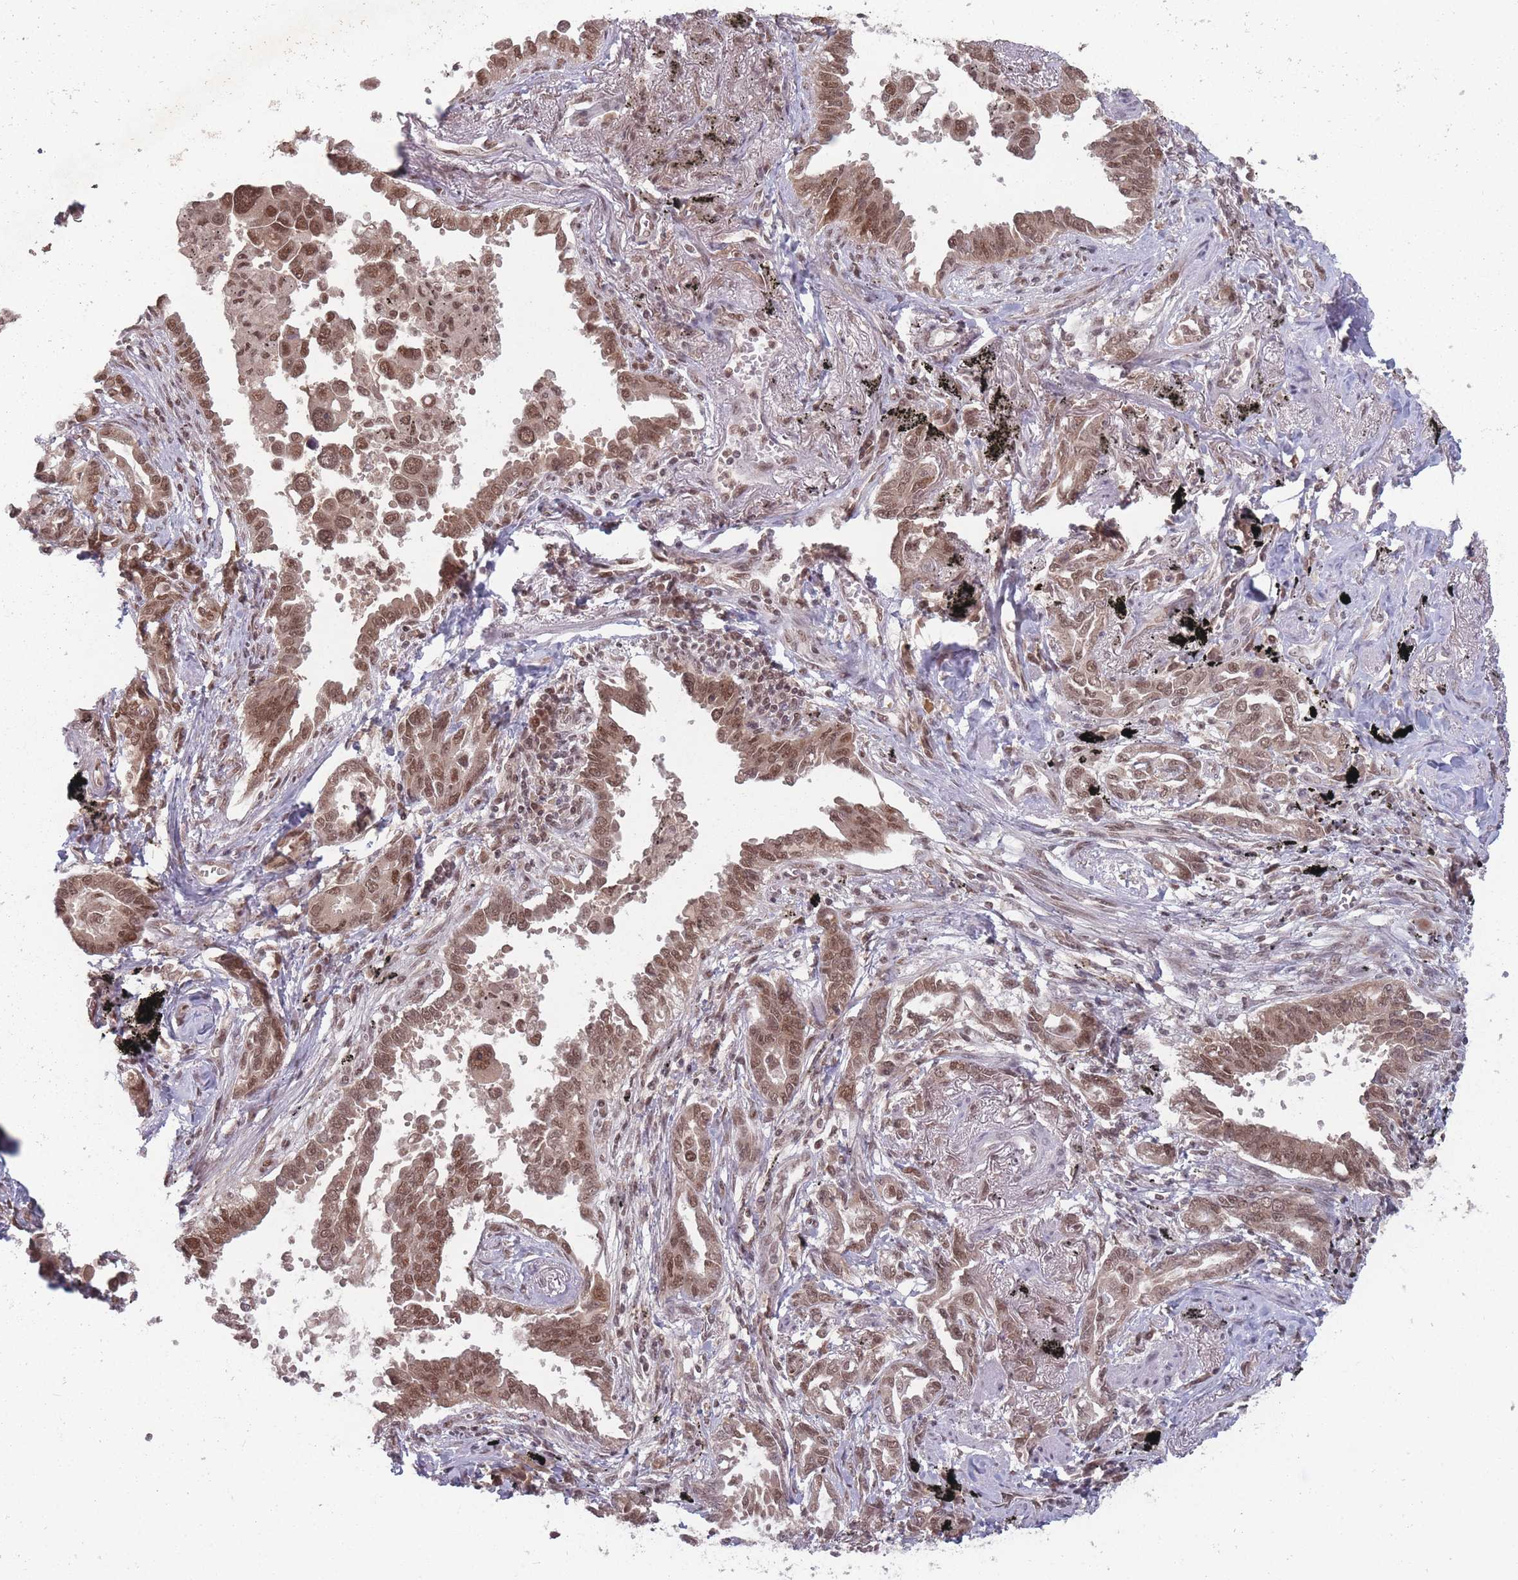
{"staining": {"intensity": "moderate", "quantity": ">75%", "location": "nuclear"}, "tissue": "lung cancer", "cell_type": "Tumor cells", "image_type": "cancer", "snomed": [{"axis": "morphology", "description": "Adenocarcinoma, NOS"}, {"axis": "topography", "description": "Lung"}], "caption": "Immunohistochemical staining of human adenocarcinoma (lung) reveals medium levels of moderate nuclear protein expression in approximately >75% of tumor cells. (DAB IHC with brightfield microscopy, high magnification).", "gene": "TMED3", "patient": {"sex": "male", "age": 67}}